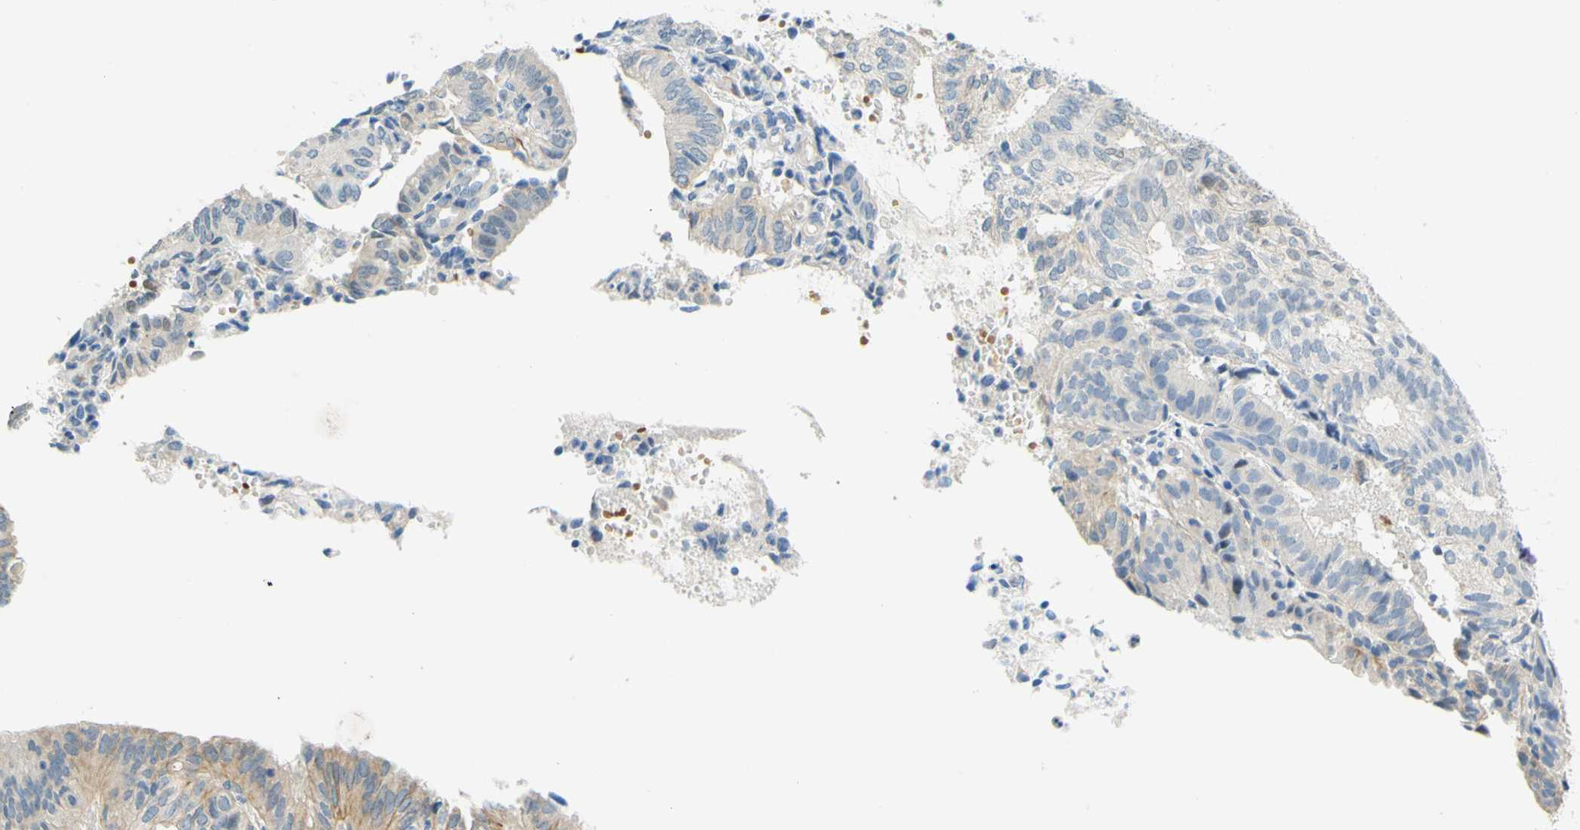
{"staining": {"intensity": "weak", "quantity": "<25%", "location": "cytoplasmic/membranous"}, "tissue": "endometrial cancer", "cell_type": "Tumor cells", "image_type": "cancer", "snomed": [{"axis": "morphology", "description": "Adenocarcinoma, NOS"}, {"axis": "topography", "description": "Uterus"}], "caption": "Tumor cells are negative for protein expression in human endometrial cancer (adenocarcinoma).", "gene": "ENTREP2", "patient": {"sex": "female", "age": 60}}